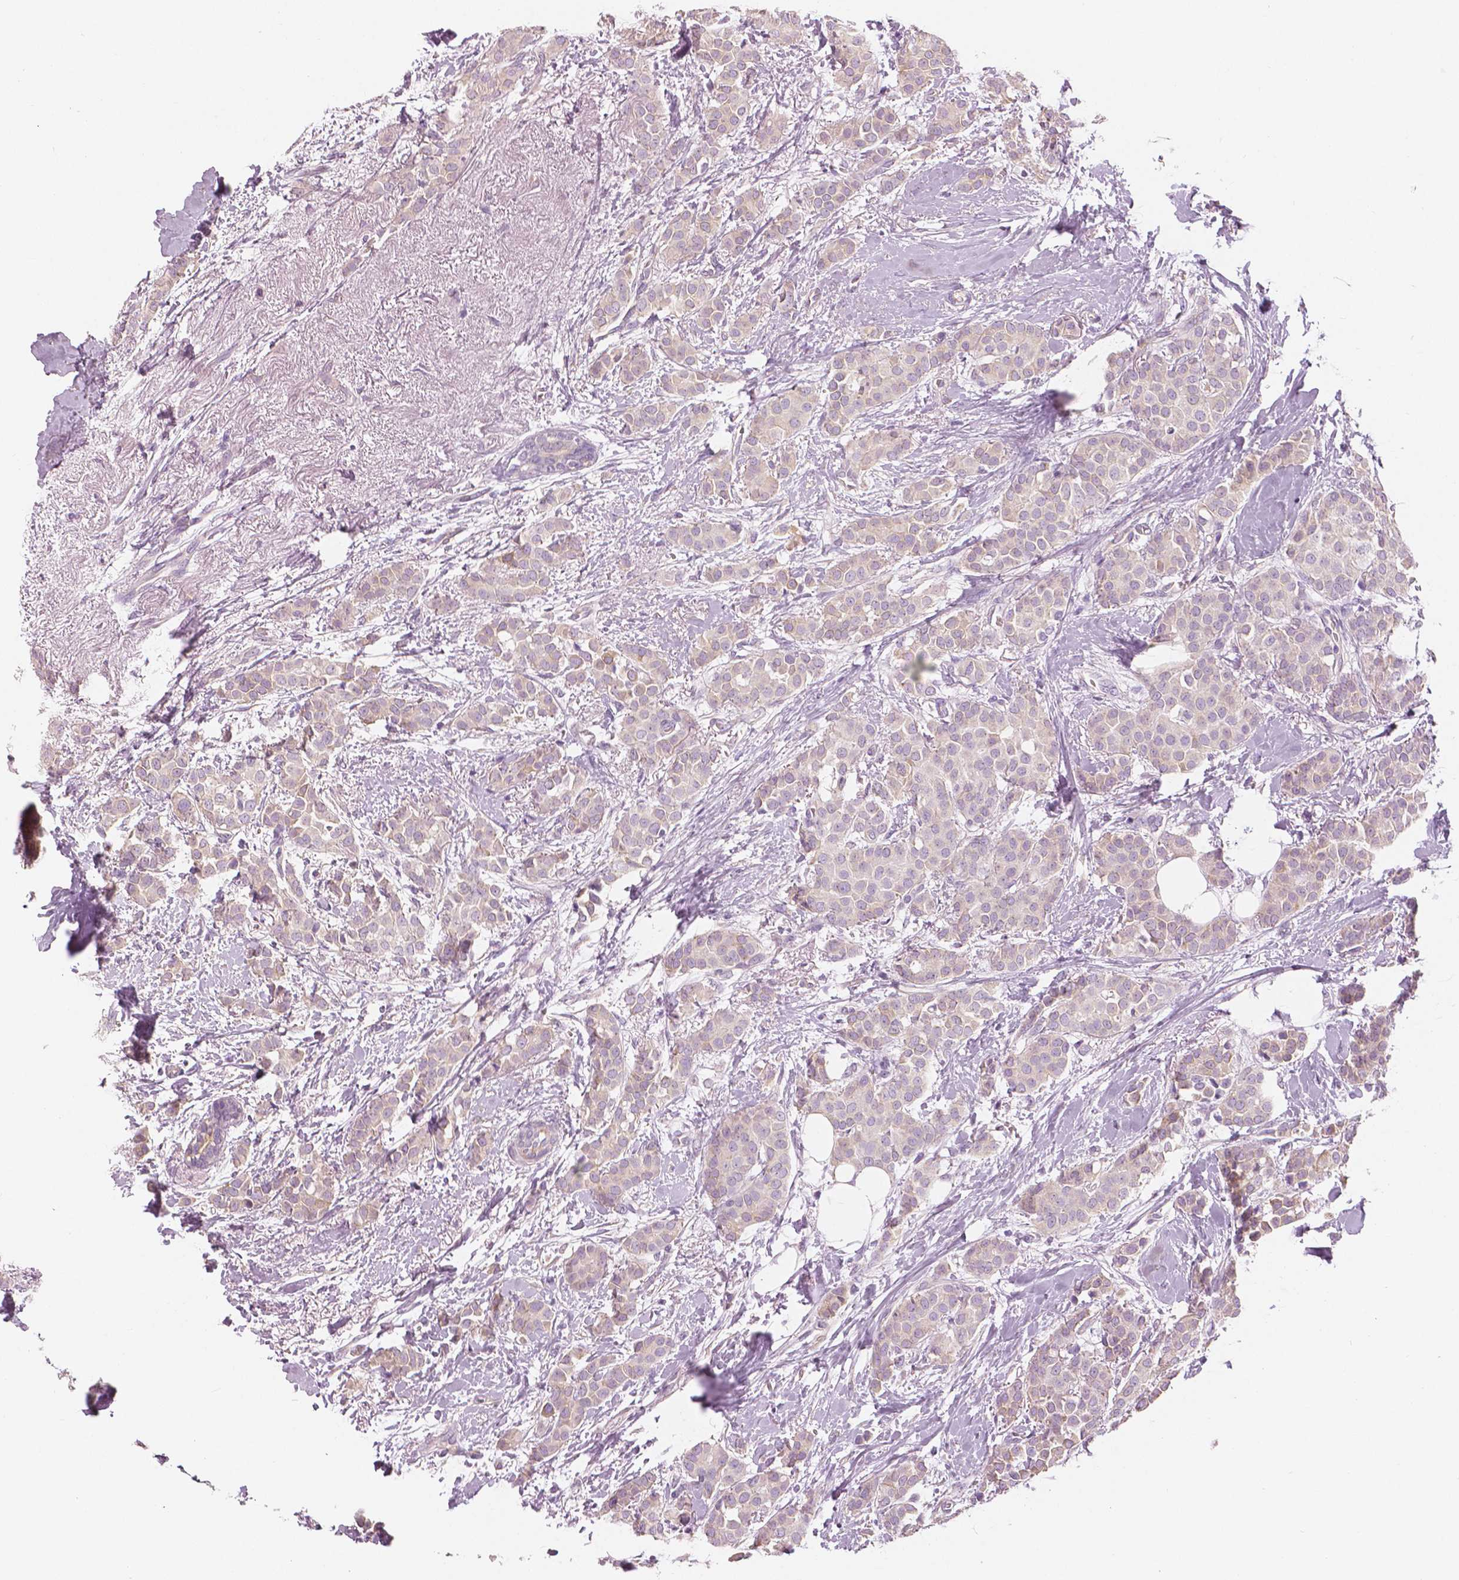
{"staining": {"intensity": "weak", "quantity": "25%-75%", "location": "cytoplasmic/membranous"}, "tissue": "breast cancer", "cell_type": "Tumor cells", "image_type": "cancer", "snomed": [{"axis": "morphology", "description": "Duct carcinoma"}, {"axis": "topography", "description": "Breast"}], "caption": "Protein staining exhibits weak cytoplasmic/membranous positivity in about 25%-75% of tumor cells in intraductal carcinoma (breast).", "gene": "SLC24A1", "patient": {"sex": "female", "age": 79}}